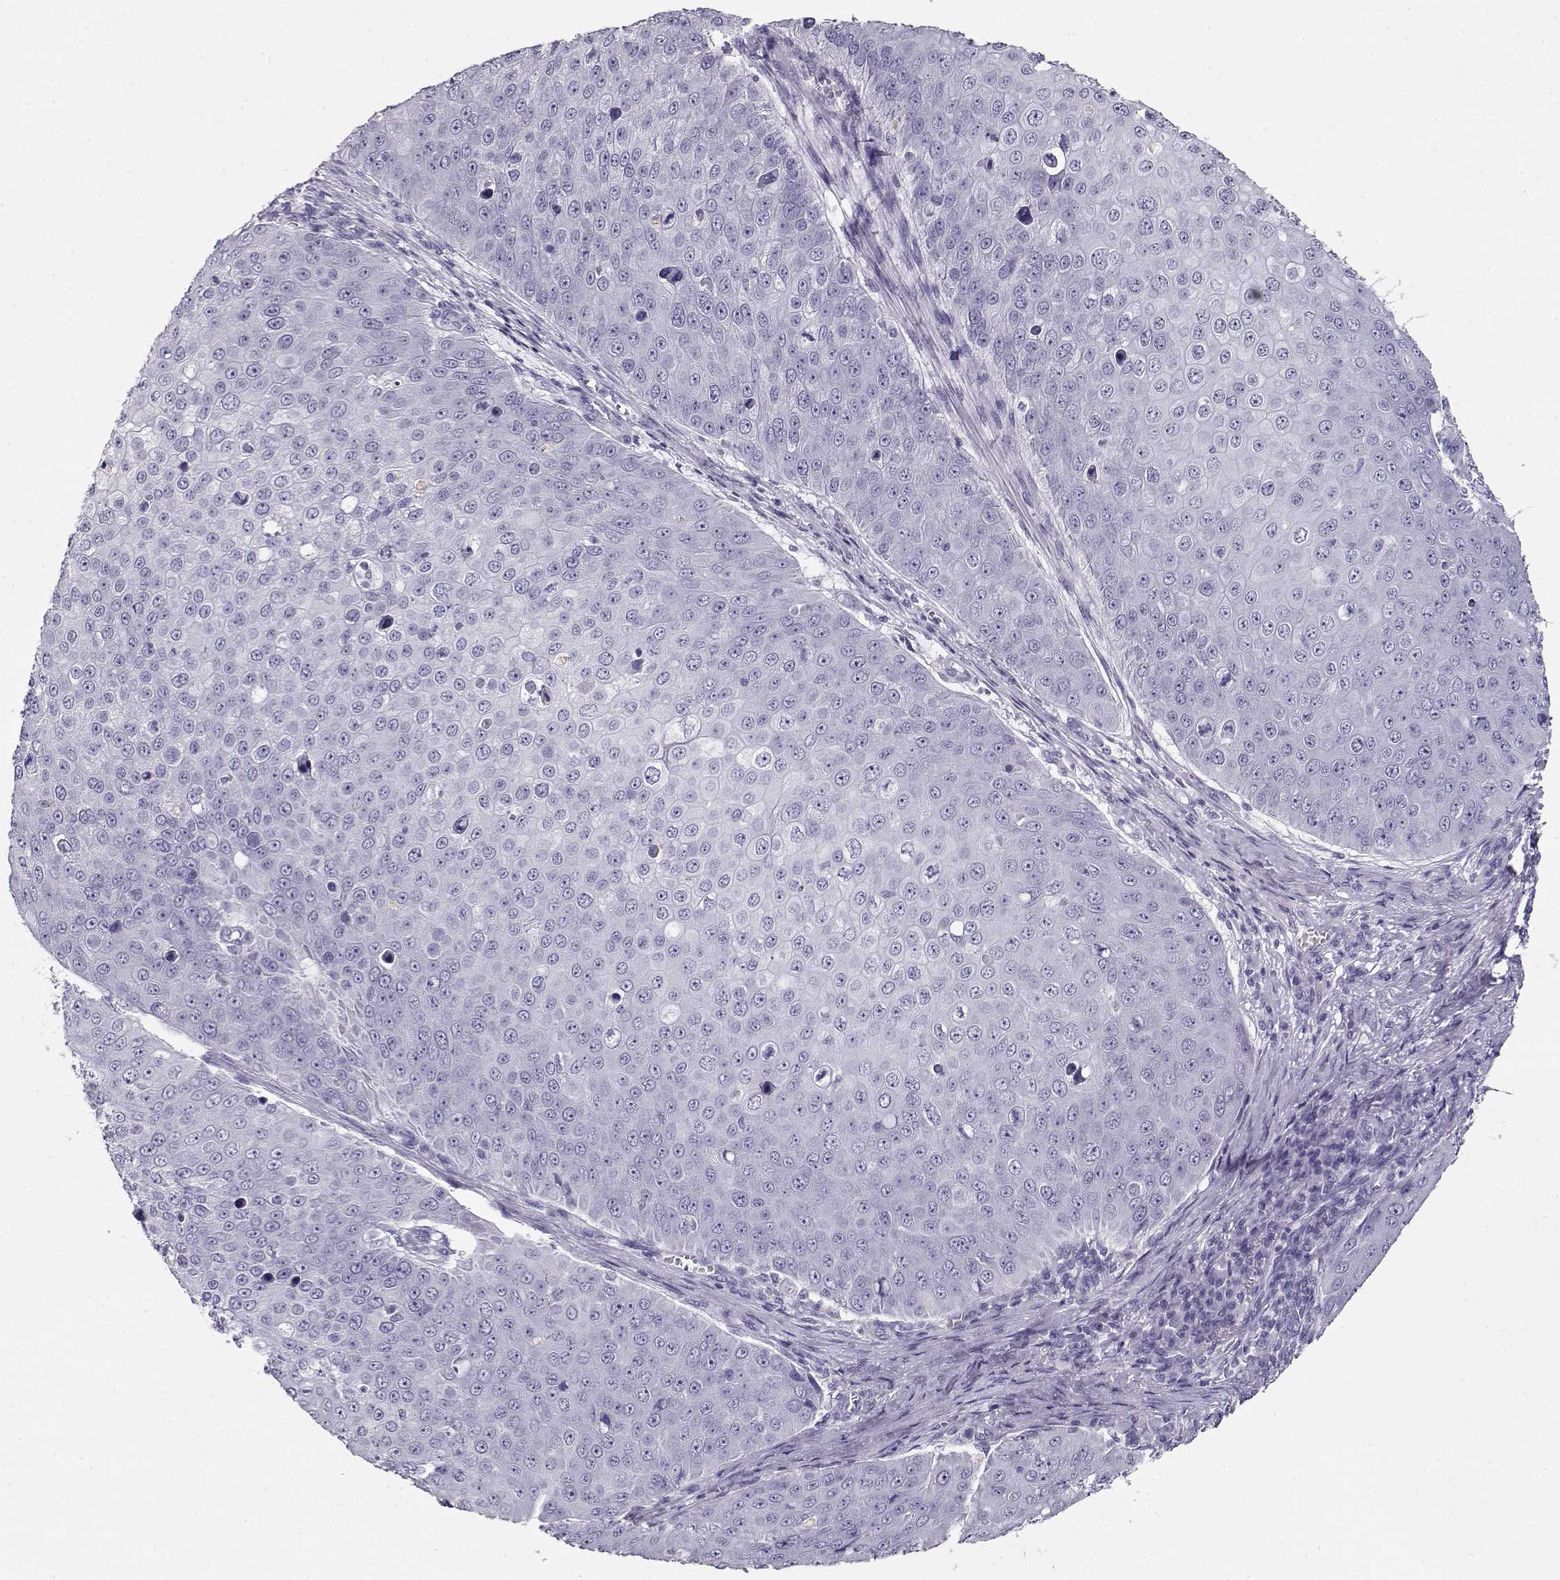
{"staining": {"intensity": "negative", "quantity": "none", "location": "none"}, "tissue": "skin cancer", "cell_type": "Tumor cells", "image_type": "cancer", "snomed": [{"axis": "morphology", "description": "Squamous cell carcinoma, NOS"}, {"axis": "topography", "description": "Skin"}], "caption": "Immunohistochemical staining of human squamous cell carcinoma (skin) exhibits no significant staining in tumor cells.", "gene": "ACTN2", "patient": {"sex": "male", "age": 71}}